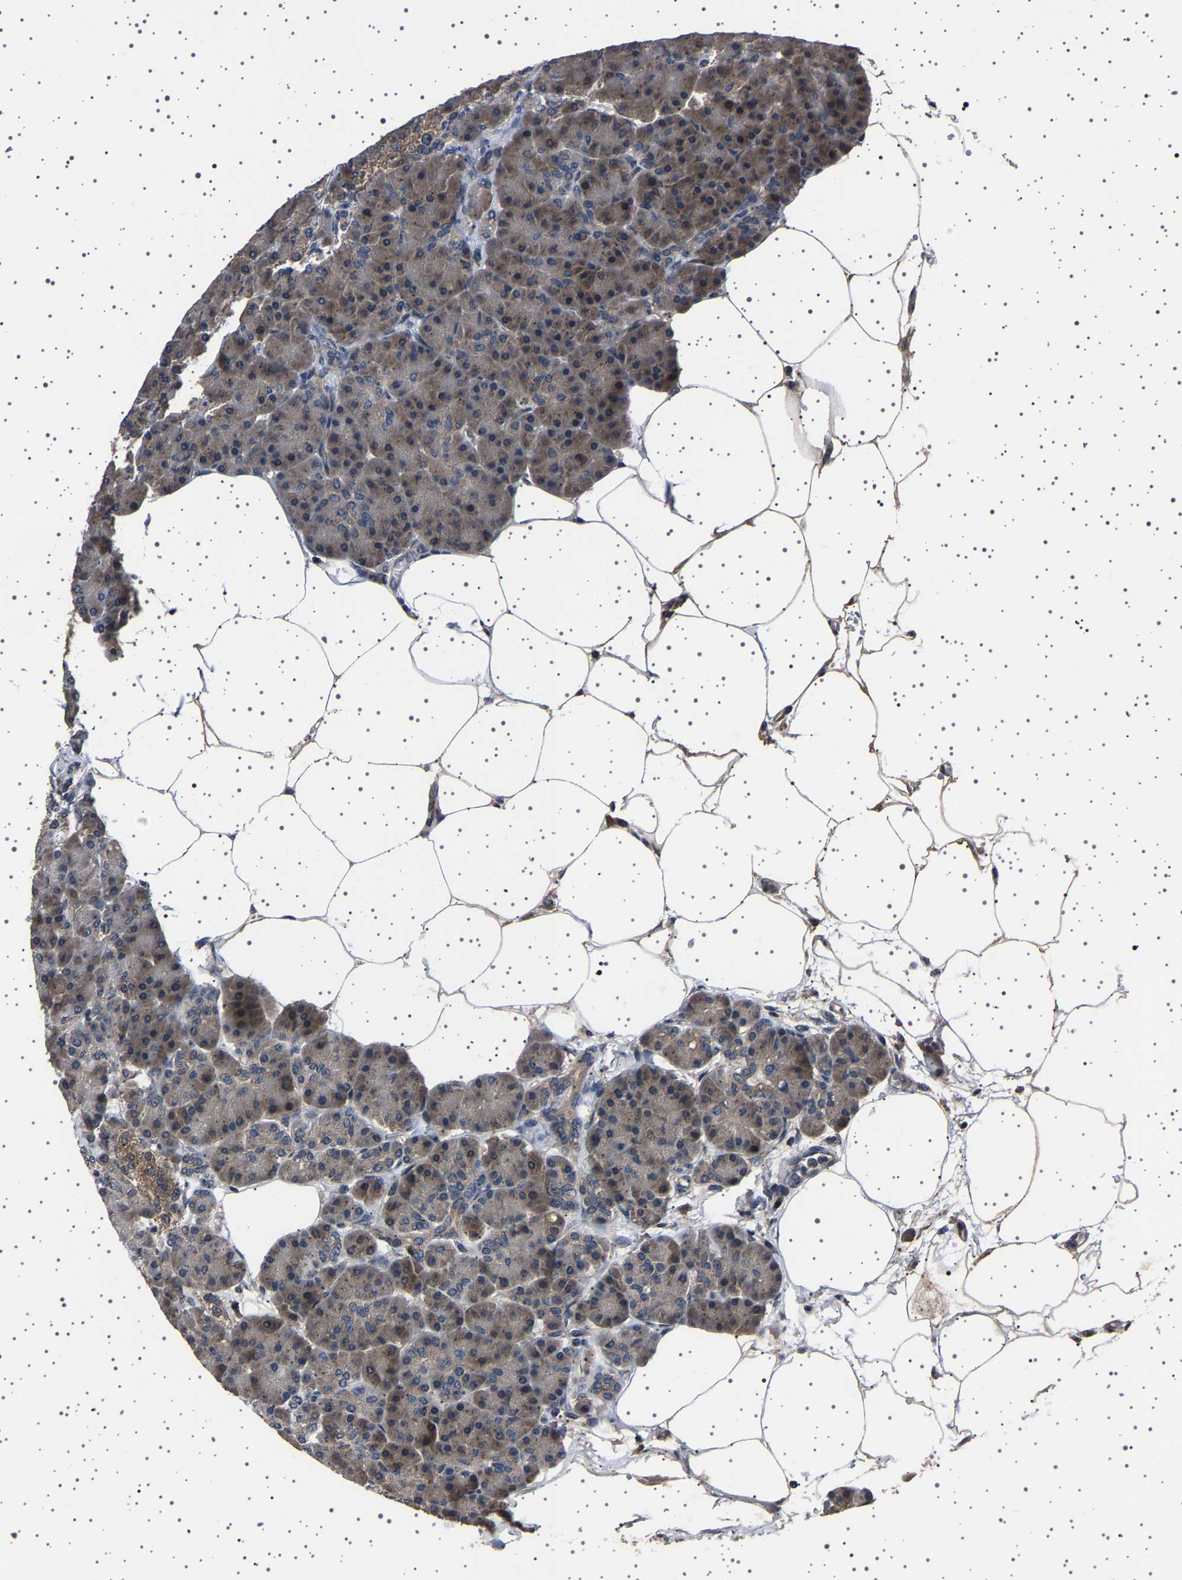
{"staining": {"intensity": "moderate", "quantity": "<25%", "location": "cytoplasmic/membranous"}, "tissue": "pancreas", "cell_type": "Exocrine glandular cells", "image_type": "normal", "snomed": [{"axis": "morphology", "description": "Normal tissue, NOS"}, {"axis": "topography", "description": "Pancreas"}], "caption": "Unremarkable pancreas demonstrates moderate cytoplasmic/membranous positivity in approximately <25% of exocrine glandular cells The protein is stained brown, and the nuclei are stained in blue (DAB IHC with brightfield microscopy, high magnification)..", "gene": "NCKAP1", "patient": {"sex": "female", "age": 70}}